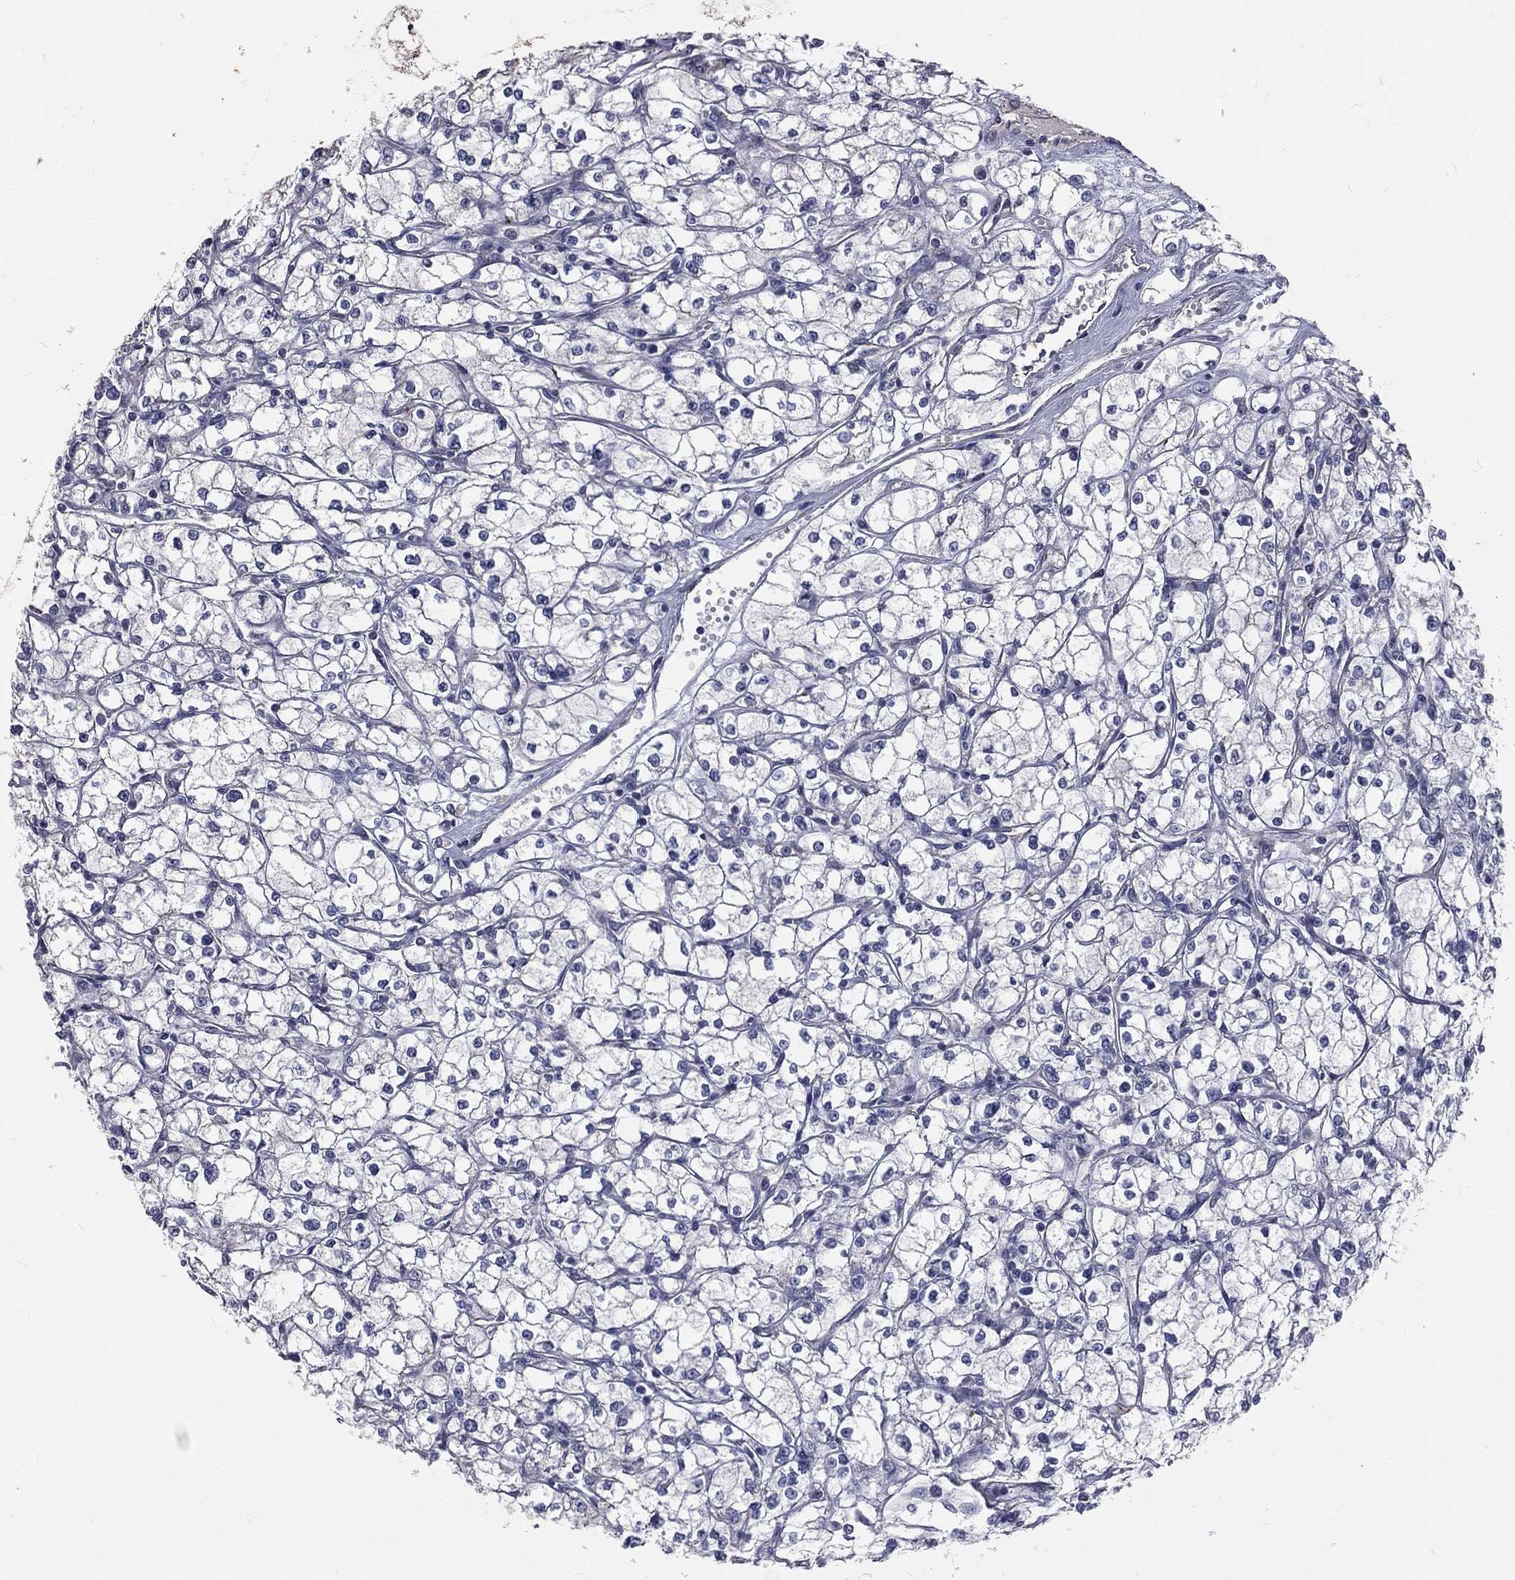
{"staining": {"intensity": "negative", "quantity": "none", "location": "none"}, "tissue": "renal cancer", "cell_type": "Tumor cells", "image_type": "cancer", "snomed": [{"axis": "morphology", "description": "Adenocarcinoma, NOS"}, {"axis": "topography", "description": "Kidney"}], "caption": "Tumor cells are negative for protein expression in human renal cancer.", "gene": "CROCC", "patient": {"sex": "male", "age": 67}}